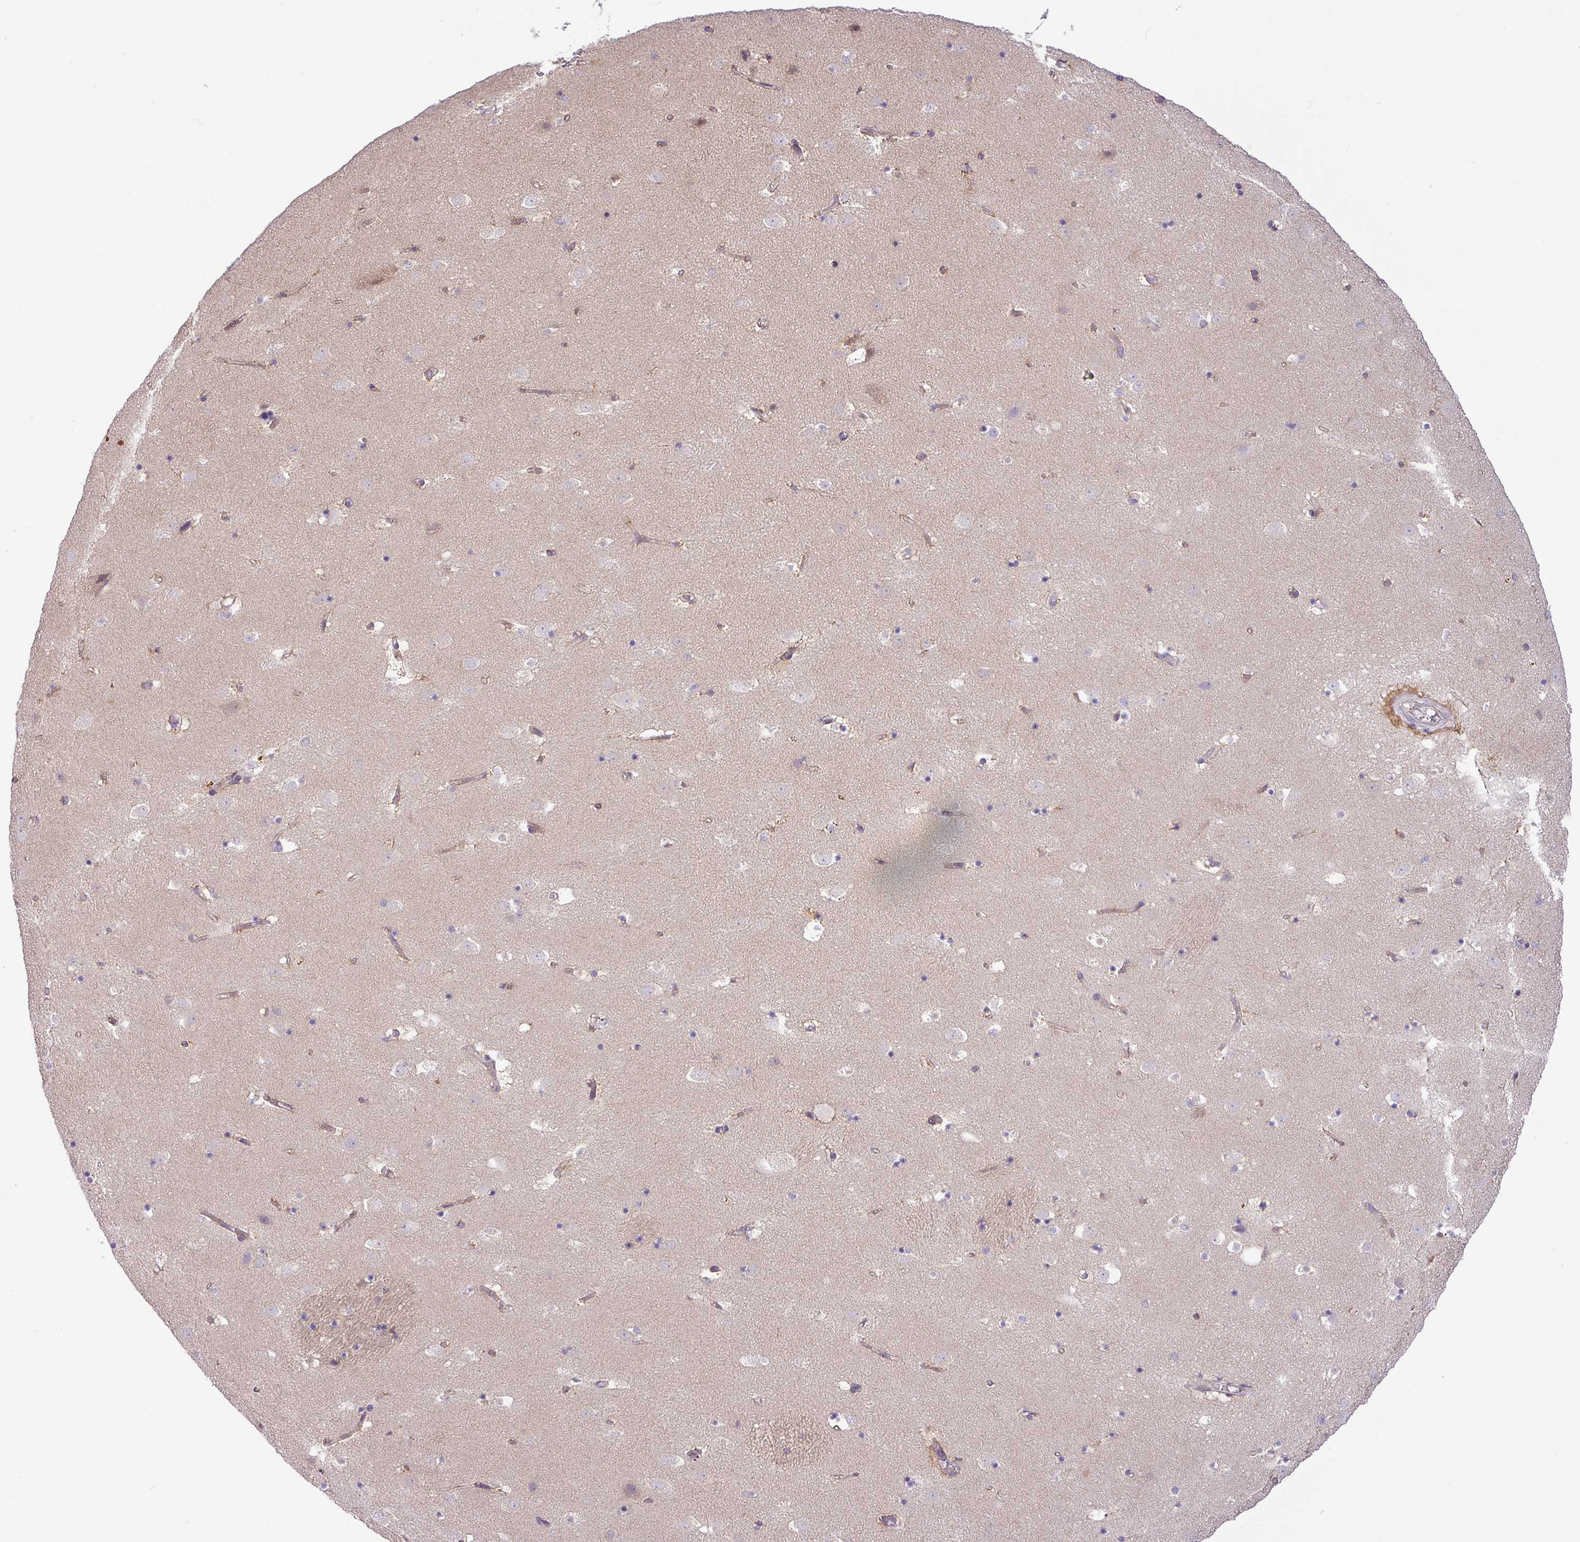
{"staining": {"intensity": "weak", "quantity": "<25%", "location": "cytoplasmic/membranous,nuclear"}, "tissue": "caudate", "cell_type": "Glial cells", "image_type": "normal", "snomed": [{"axis": "morphology", "description": "Normal tissue, NOS"}, {"axis": "topography", "description": "Lateral ventricle wall"}], "caption": "A photomicrograph of human caudate is negative for staining in glial cells. Brightfield microscopy of IHC stained with DAB (3,3'-diaminobenzidine) (brown) and hematoxylin (blue), captured at high magnification.", "gene": "GALNT12", "patient": {"sex": "male", "age": 58}}